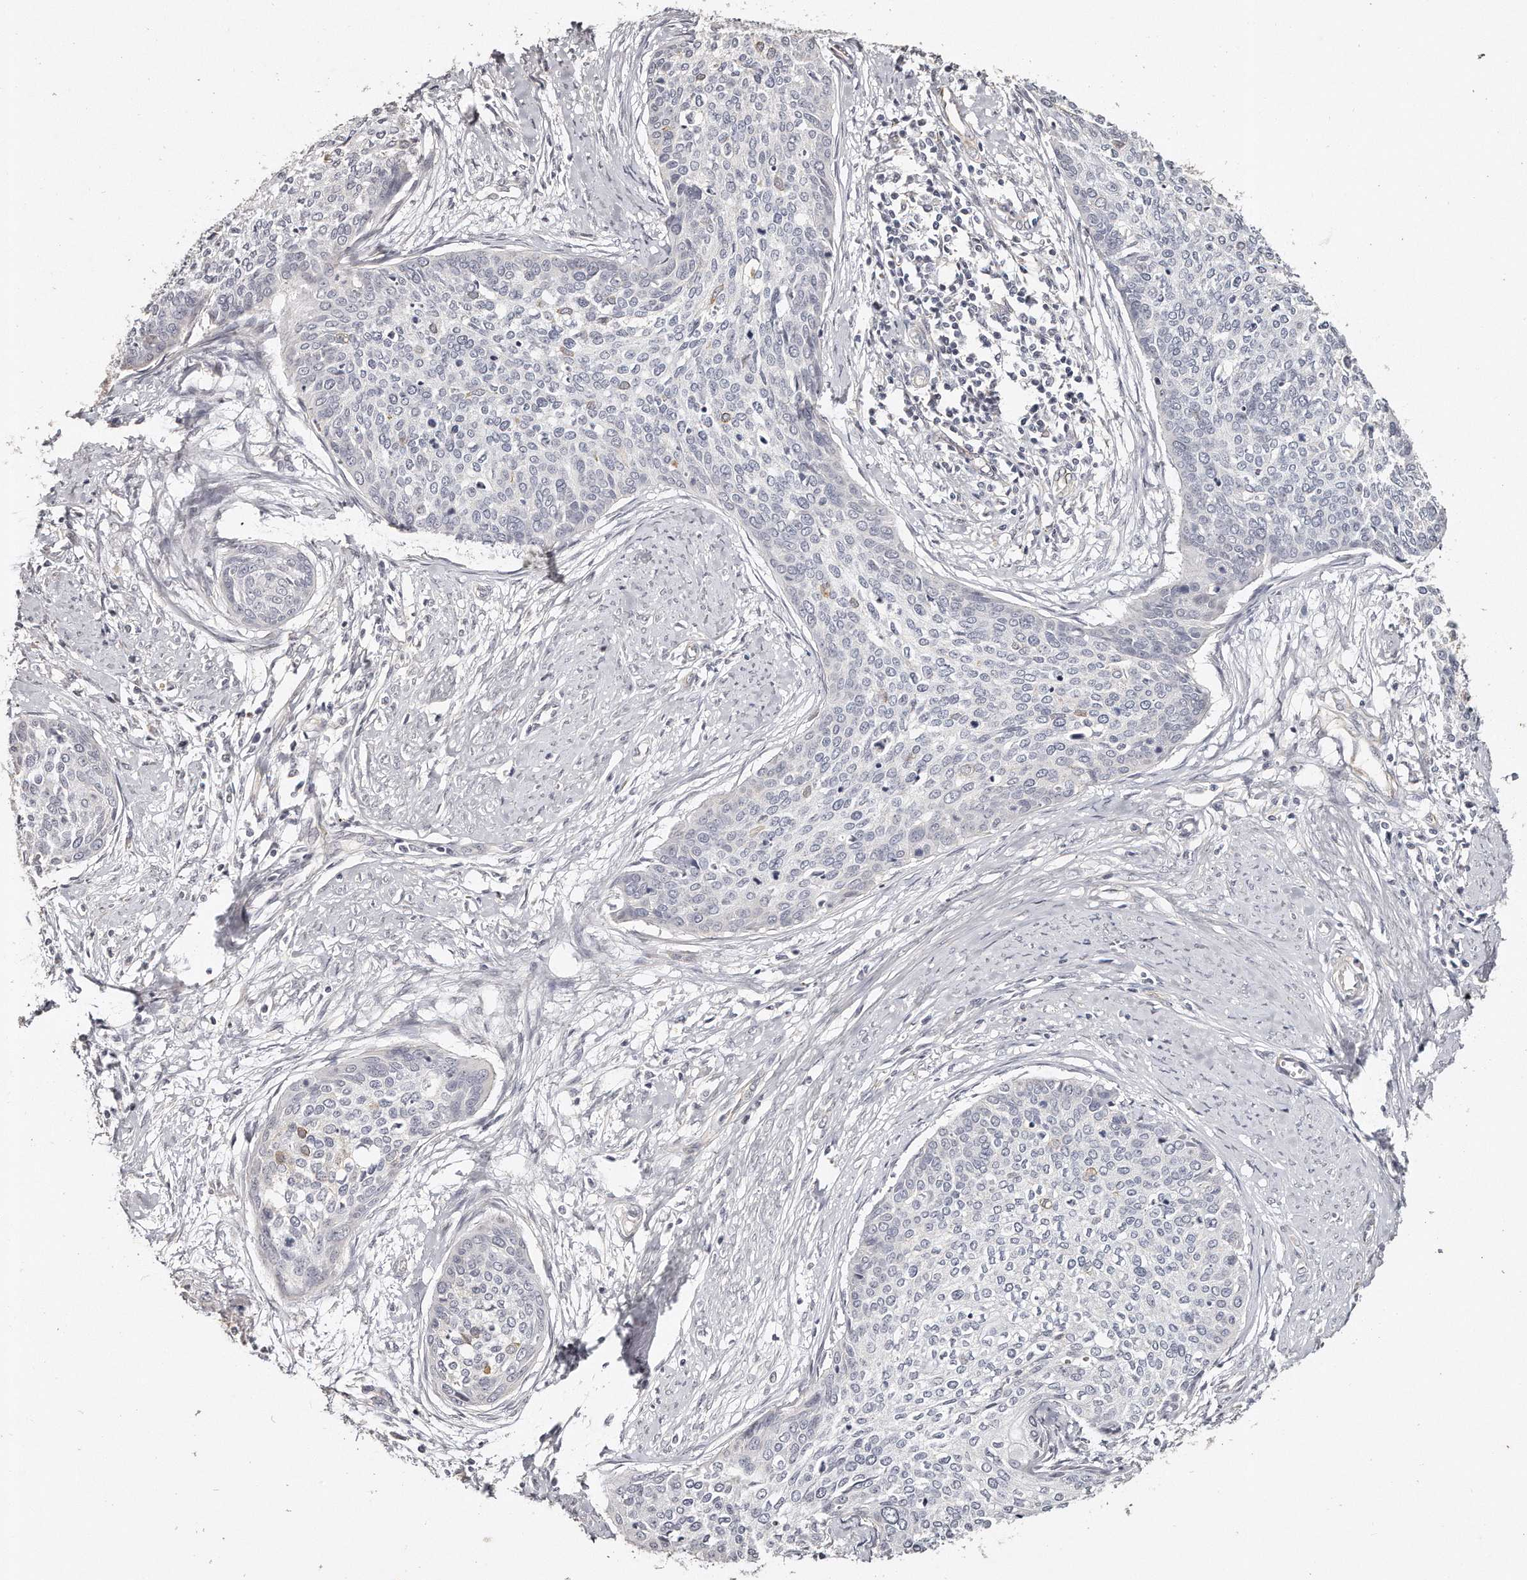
{"staining": {"intensity": "negative", "quantity": "none", "location": "none"}, "tissue": "cervical cancer", "cell_type": "Tumor cells", "image_type": "cancer", "snomed": [{"axis": "morphology", "description": "Squamous cell carcinoma, NOS"}, {"axis": "topography", "description": "Cervix"}], "caption": "An immunohistochemistry (IHC) histopathology image of squamous cell carcinoma (cervical) is shown. There is no staining in tumor cells of squamous cell carcinoma (cervical). (Immunohistochemistry (ihc), brightfield microscopy, high magnification).", "gene": "ZYG11A", "patient": {"sex": "female", "age": 37}}